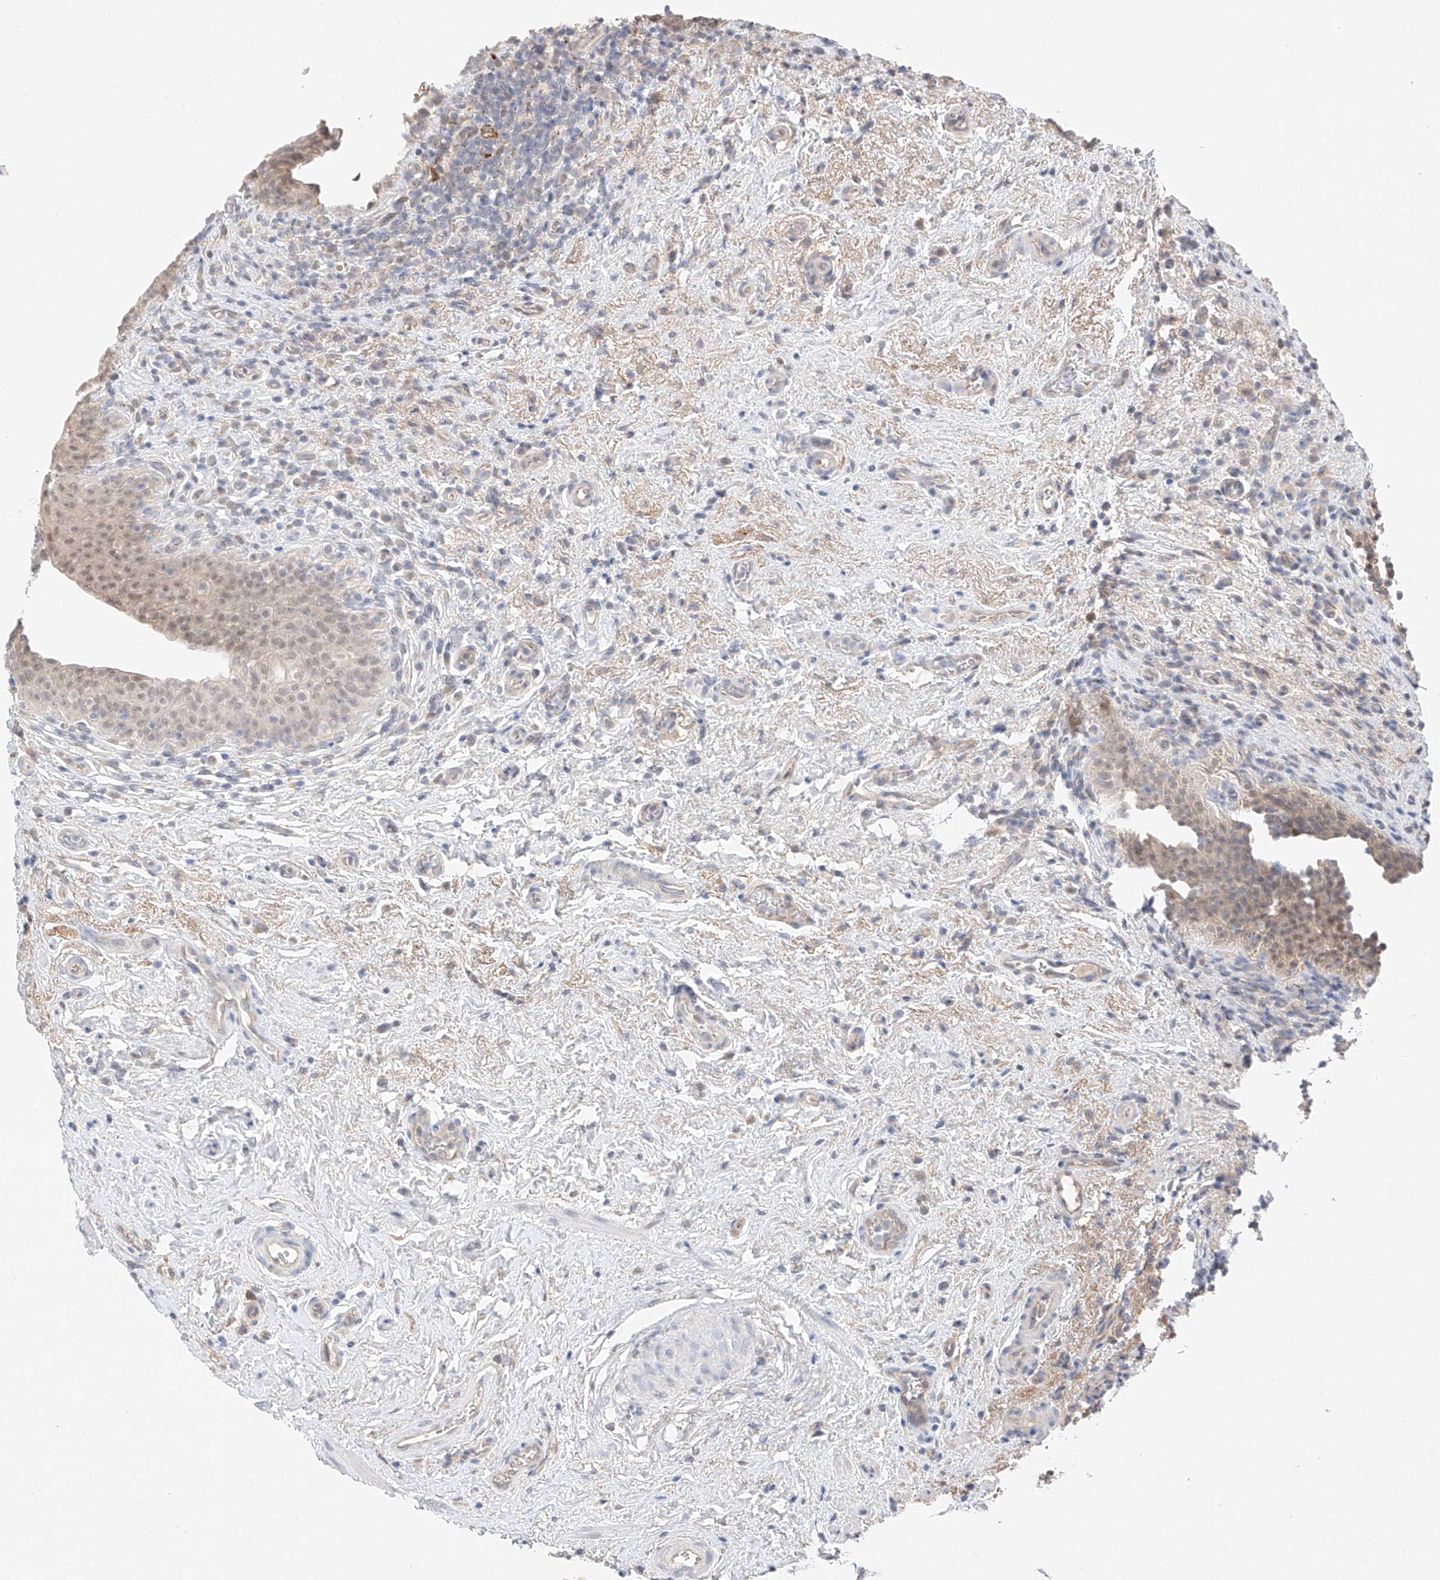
{"staining": {"intensity": "weak", "quantity": "25%-75%", "location": "nuclear"}, "tissue": "urinary bladder", "cell_type": "Urothelial cells", "image_type": "normal", "snomed": [{"axis": "morphology", "description": "Normal tissue, NOS"}, {"axis": "topography", "description": "Urinary bladder"}], "caption": "Normal urinary bladder was stained to show a protein in brown. There is low levels of weak nuclear staining in approximately 25%-75% of urothelial cells. (DAB IHC, brown staining for protein, blue staining for nuclei).", "gene": "IL22RA2", "patient": {"sex": "male", "age": 83}}